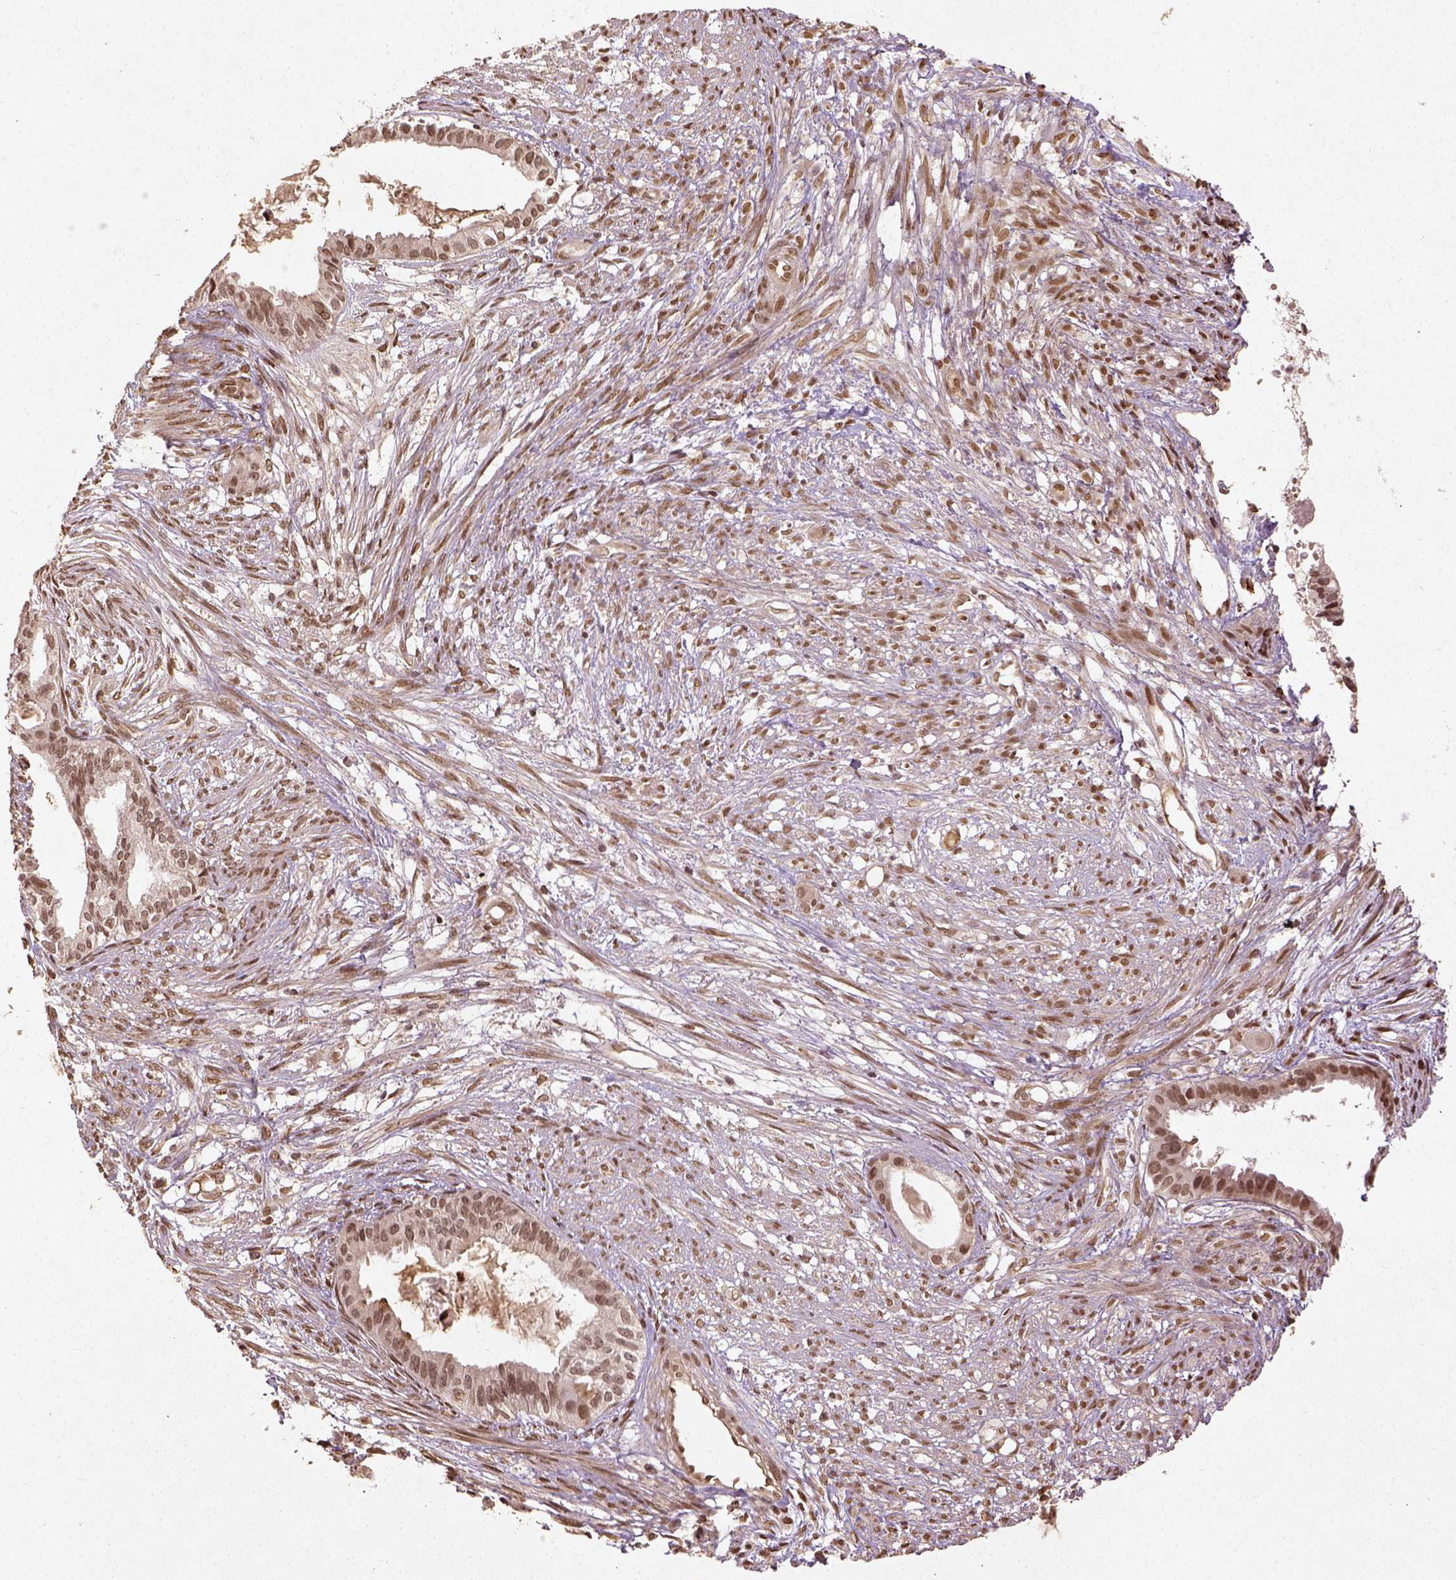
{"staining": {"intensity": "moderate", "quantity": ">75%", "location": "nuclear"}, "tissue": "endometrial cancer", "cell_type": "Tumor cells", "image_type": "cancer", "snomed": [{"axis": "morphology", "description": "Adenocarcinoma, NOS"}, {"axis": "topography", "description": "Endometrium"}], "caption": "Immunohistochemical staining of endometrial adenocarcinoma exhibits medium levels of moderate nuclear positivity in approximately >75% of tumor cells.", "gene": "BANF1", "patient": {"sex": "female", "age": 86}}